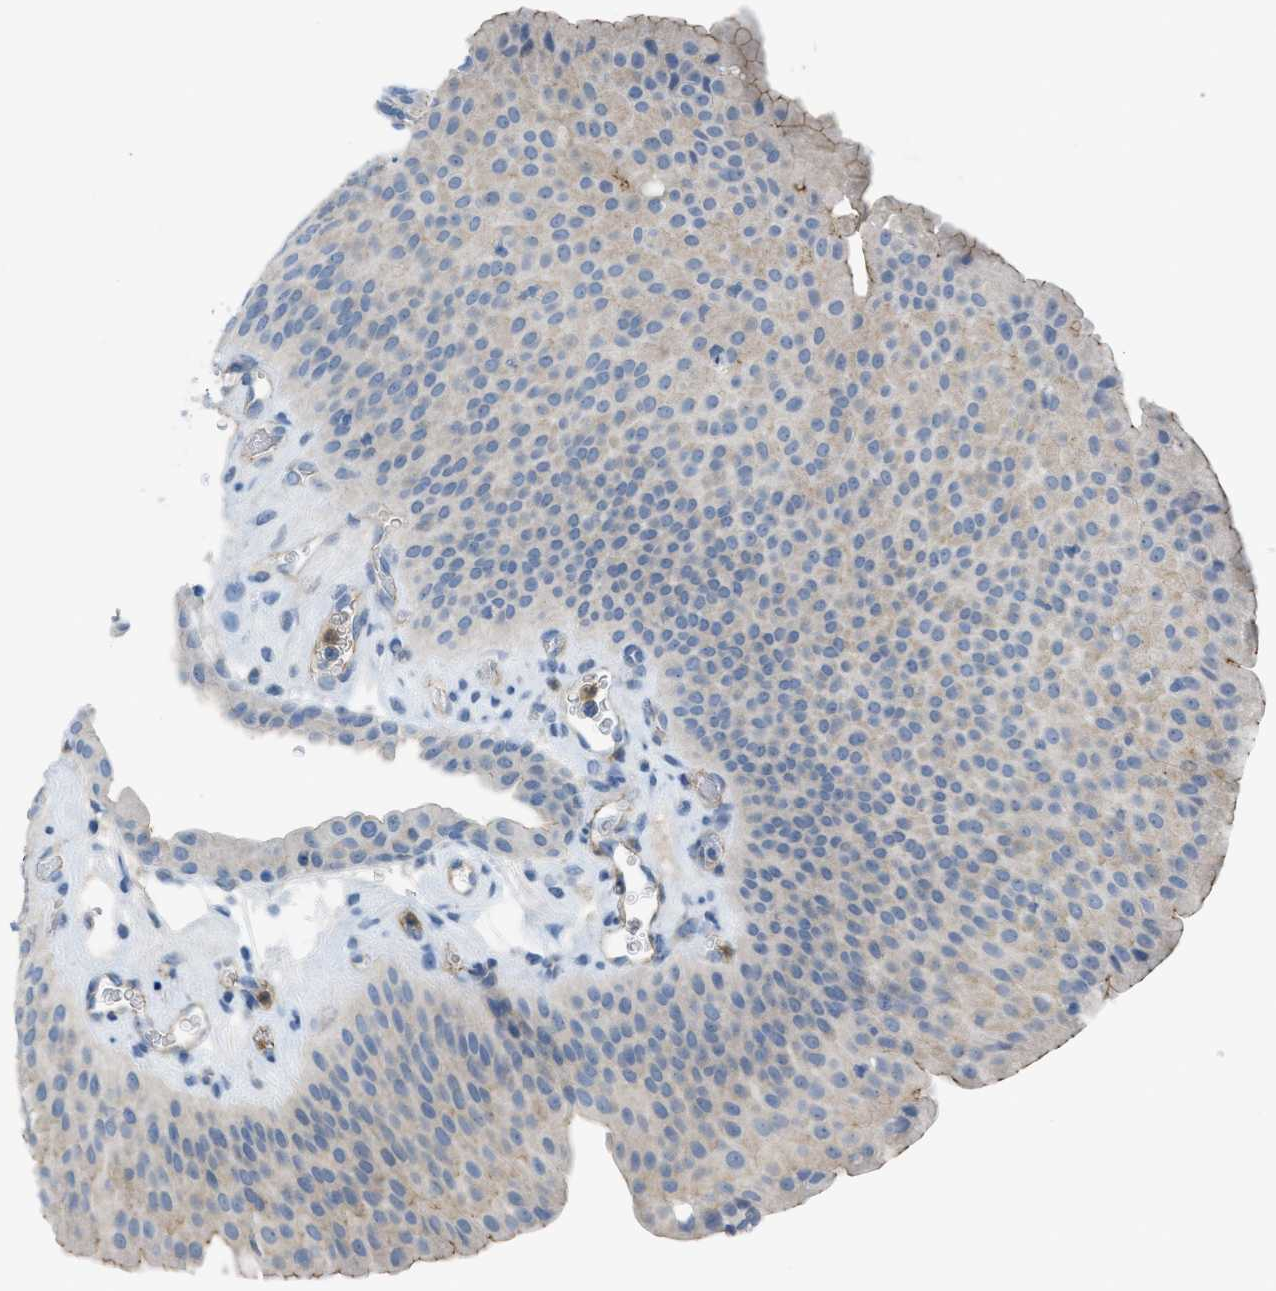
{"staining": {"intensity": "weak", "quantity": "<25%", "location": "cytoplasmic/membranous"}, "tissue": "urothelial cancer", "cell_type": "Tumor cells", "image_type": "cancer", "snomed": [{"axis": "morphology", "description": "Urothelial carcinoma, Low grade"}, {"axis": "morphology", "description": "Urothelial carcinoma, High grade"}, {"axis": "topography", "description": "Urinary bladder"}], "caption": "The histopathology image exhibits no staining of tumor cells in urothelial cancer.", "gene": "CRB3", "patient": {"sex": "male", "age": 35}}